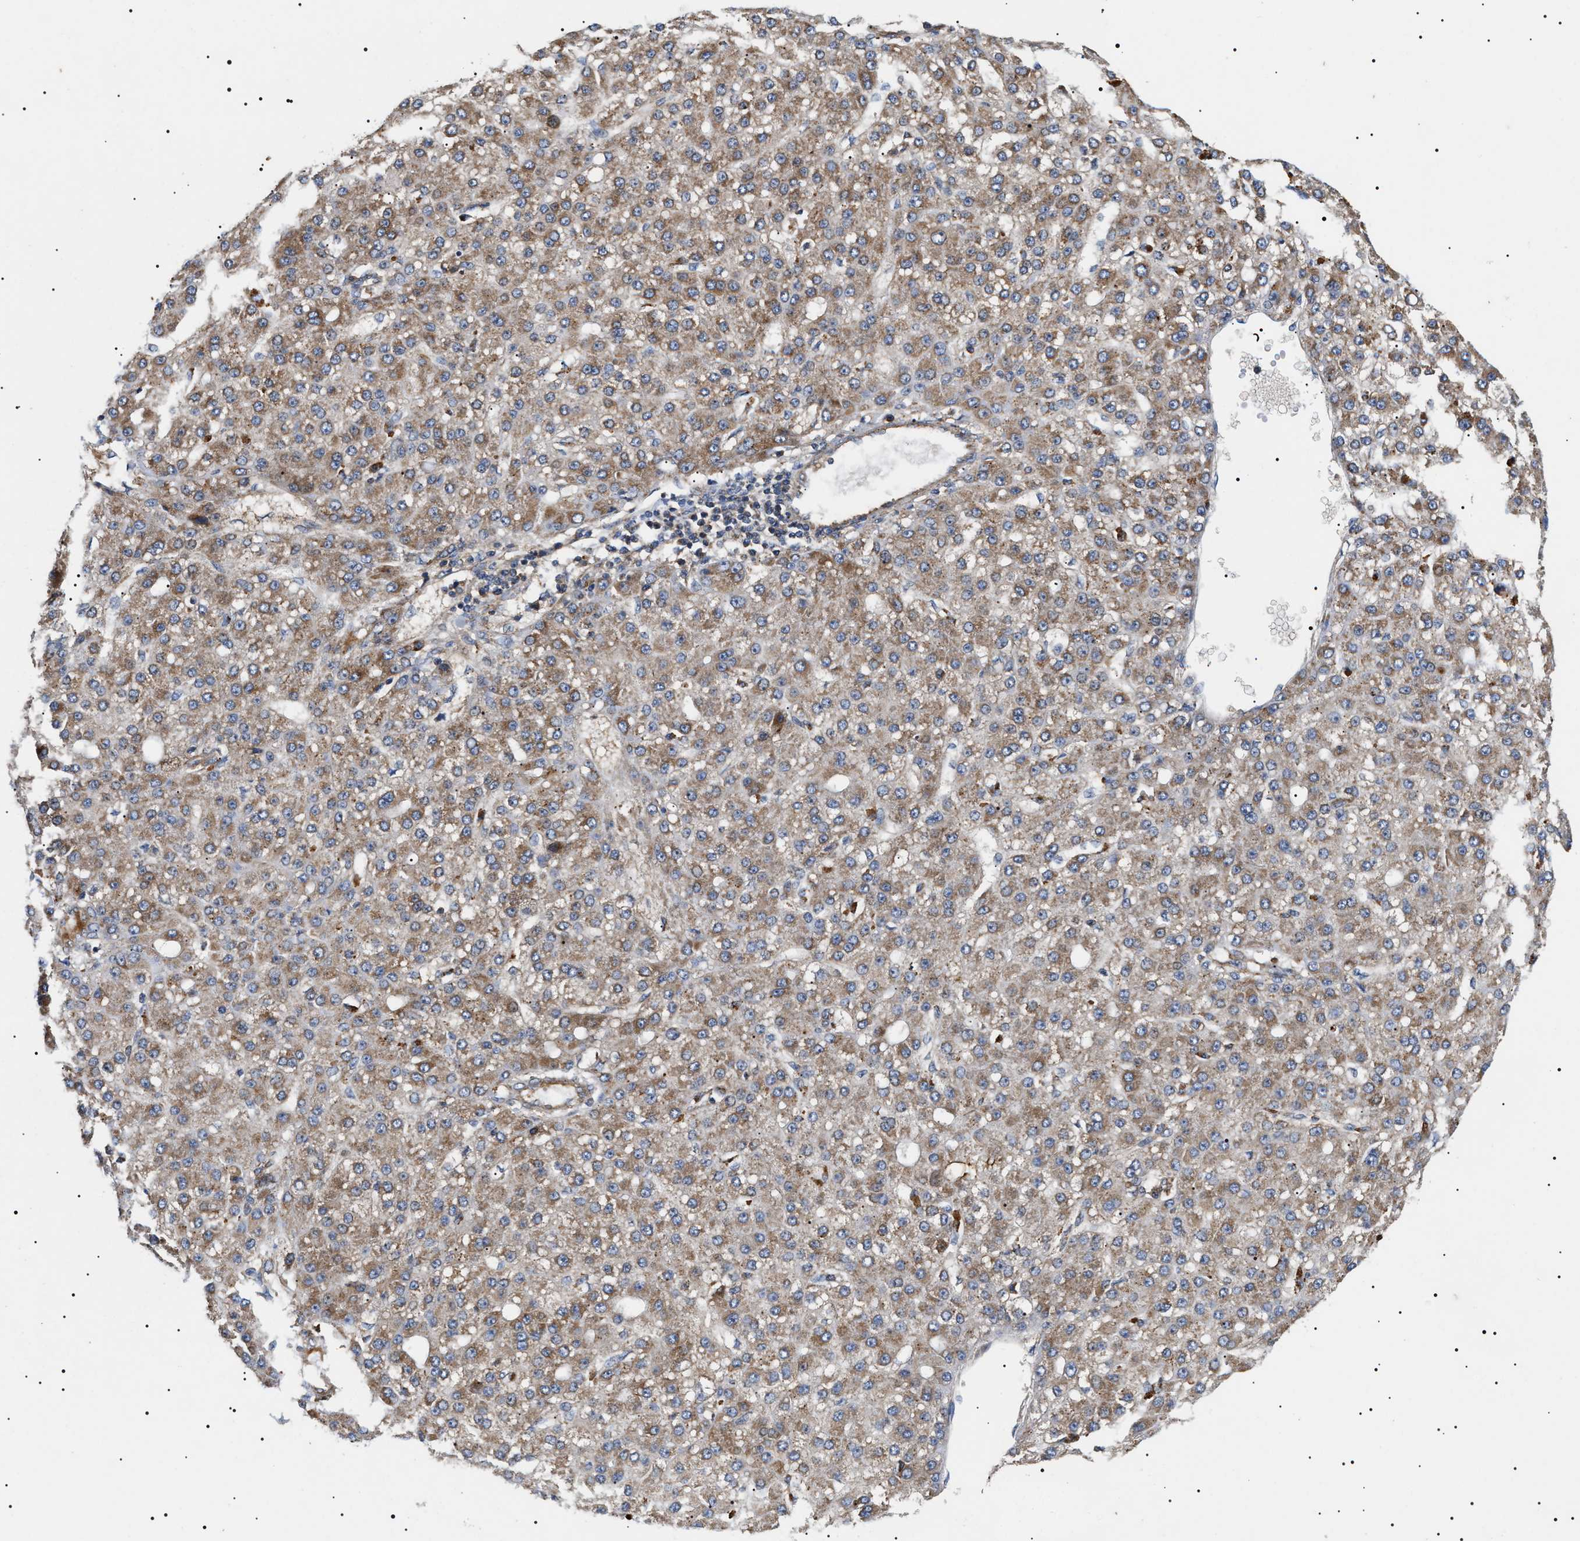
{"staining": {"intensity": "moderate", "quantity": ">75%", "location": "cytoplasmic/membranous"}, "tissue": "liver cancer", "cell_type": "Tumor cells", "image_type": "cancer", "snomed": [{"axis": "morphology", "description": "Carcinoma, Hepatocellular, NOS"}, {"axis": "topography", "description": "Liver"}], "caption": "IHC (DAB (3,3'-diaminobenzidine)) staining of human liver cancer (hepatocellular carcinoma) reveals moderate cytoplasmic/membranous protein staining in about >75% of tumor cells.", "gene": "OXSM", "patient": {"sex": "male", "age": 67}}